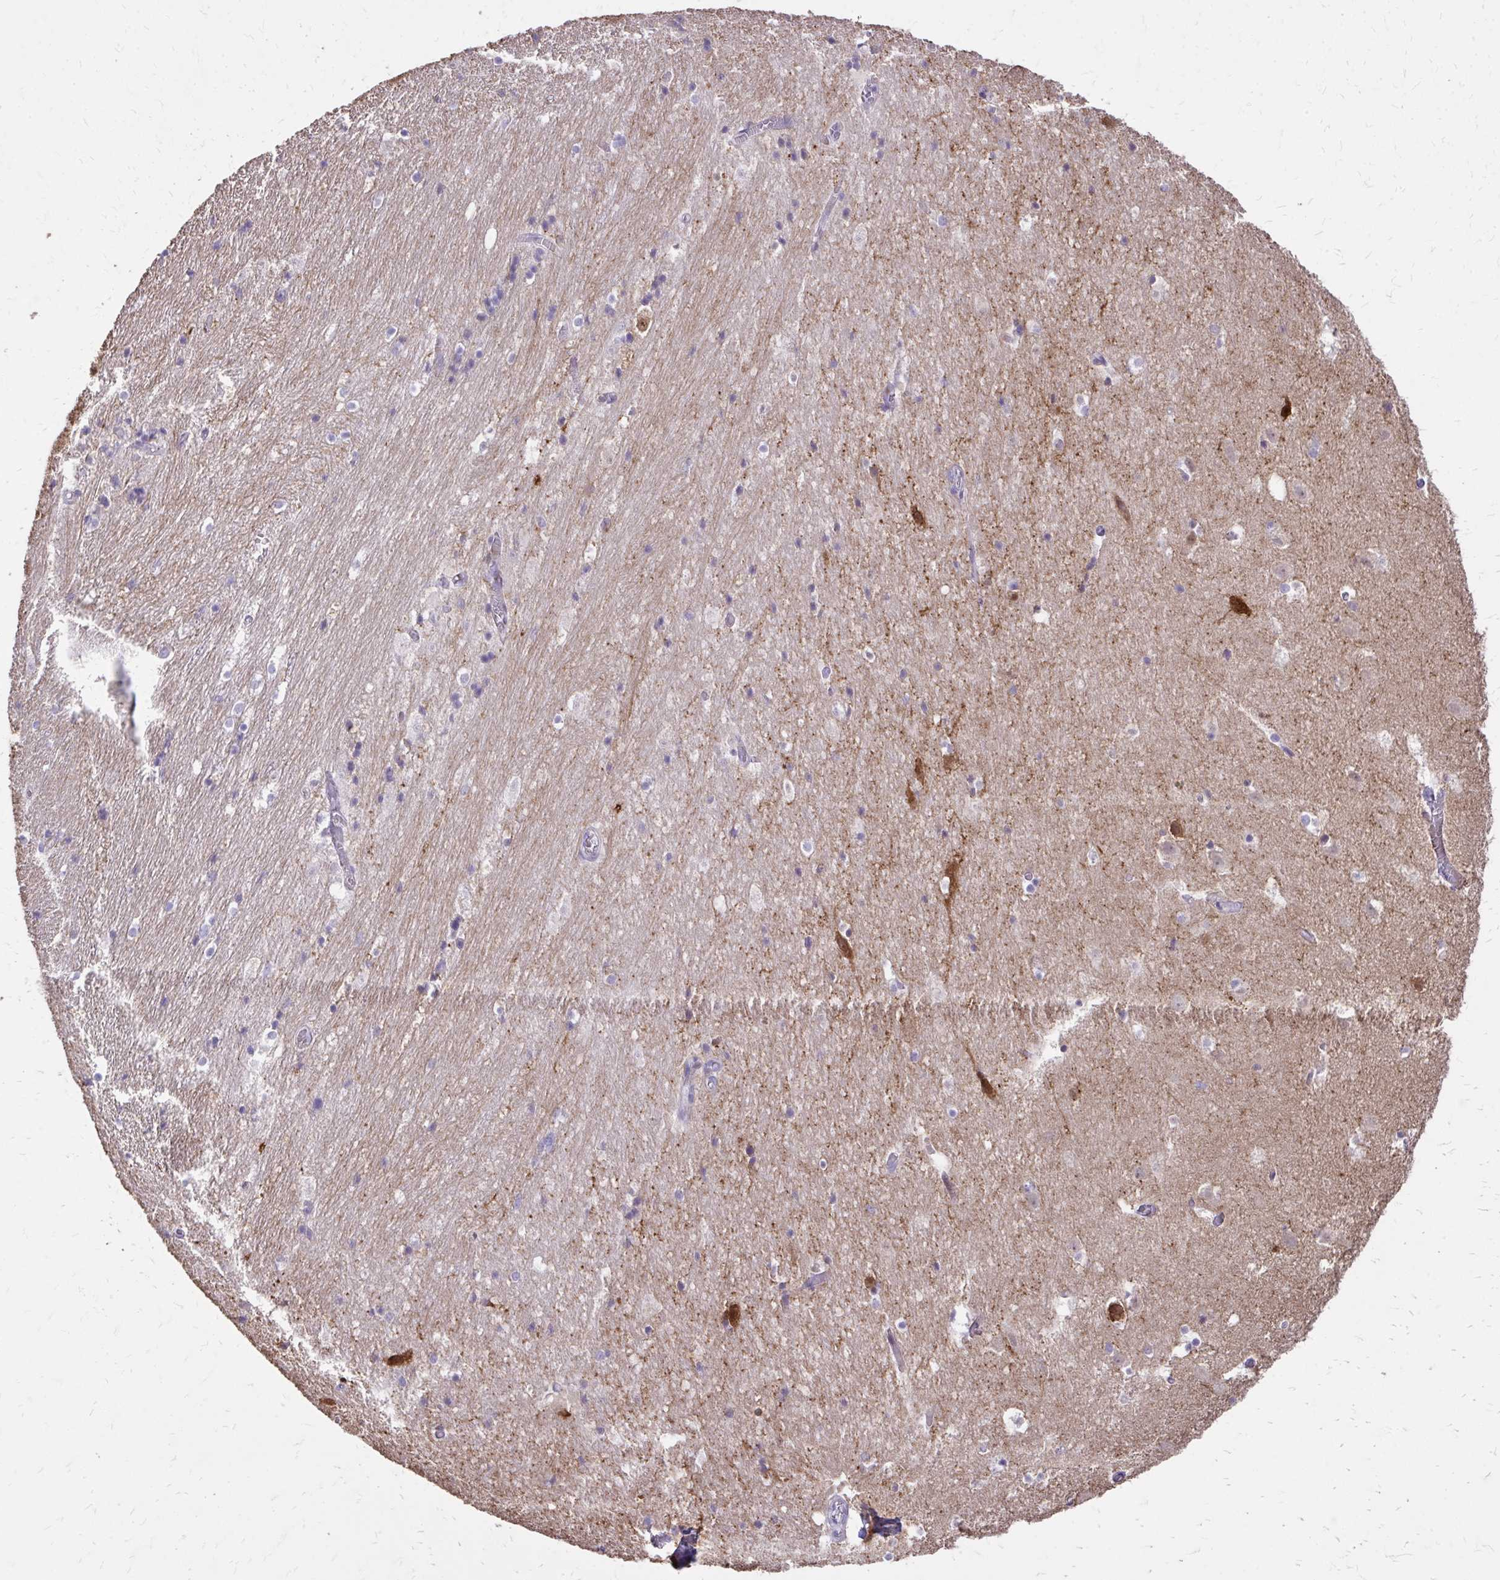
{"staining": {"intensity": "strong", "quantity": "<25%", "location": "cytoplasmic/membranous"}, "tissue": "hippocampus", "cell_type": "Glial cells", "image_type": "normal", "snomed": [{"axis": "morphology", "description": "Normal tissue, NOS"}, {"axis": "topography", "description": "Hippocampus"}], "caption": "The image shows immunohistochemical staining of unremarkable hippocampus. There is strong cytoplasmic/membranous staining is appreciated in approximately <25% of glial cells. (brown staining indicates protein expression, while blue staining denotes nuclei).", "gene": "EPB41L1", "patient": {"sex": "female", "age": 52}}